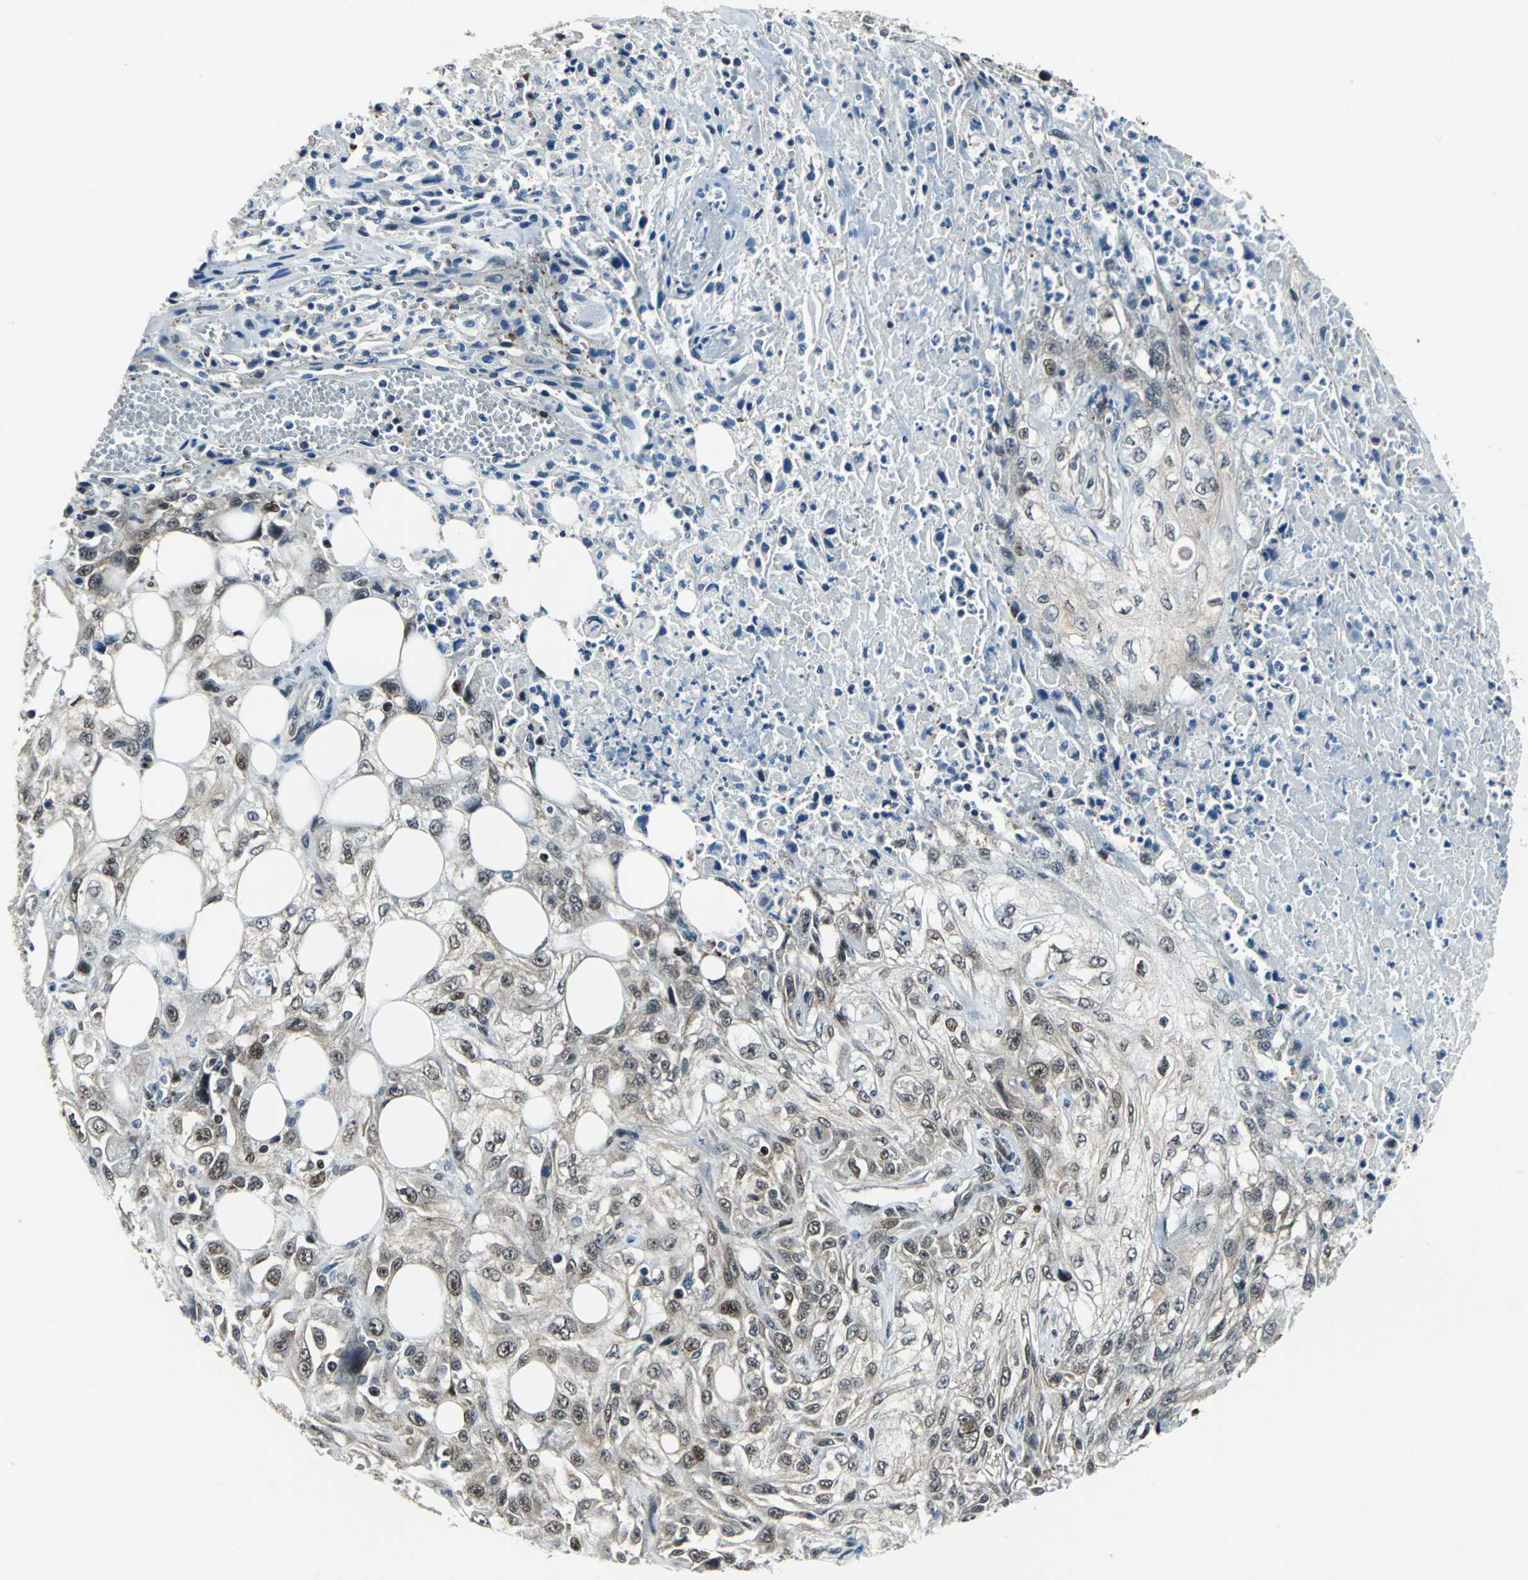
{"staining": {"intensity": "weak", "quantity": "25%-75%", "location": "cytoplasmic/membranous,nuclear"}, "tissue": "skin cancer", "cell_type": "Tumor cells", "image_type": "cancer", "snomed": [{"axis": "morphology", "description": "Squamous cell carcinoma, NOS"}, {"axis": "topography", "description": "Skin"}], "caption": "High-power microscopy captured an IHC image of squamous cell carcinoma (skin), revealing weak cytoplasmic/membranous and nuclear expression in about 25%-75% of tumor cells.", "gene": "POLR3K", "patient": {"sex": "male", "age": 75}}